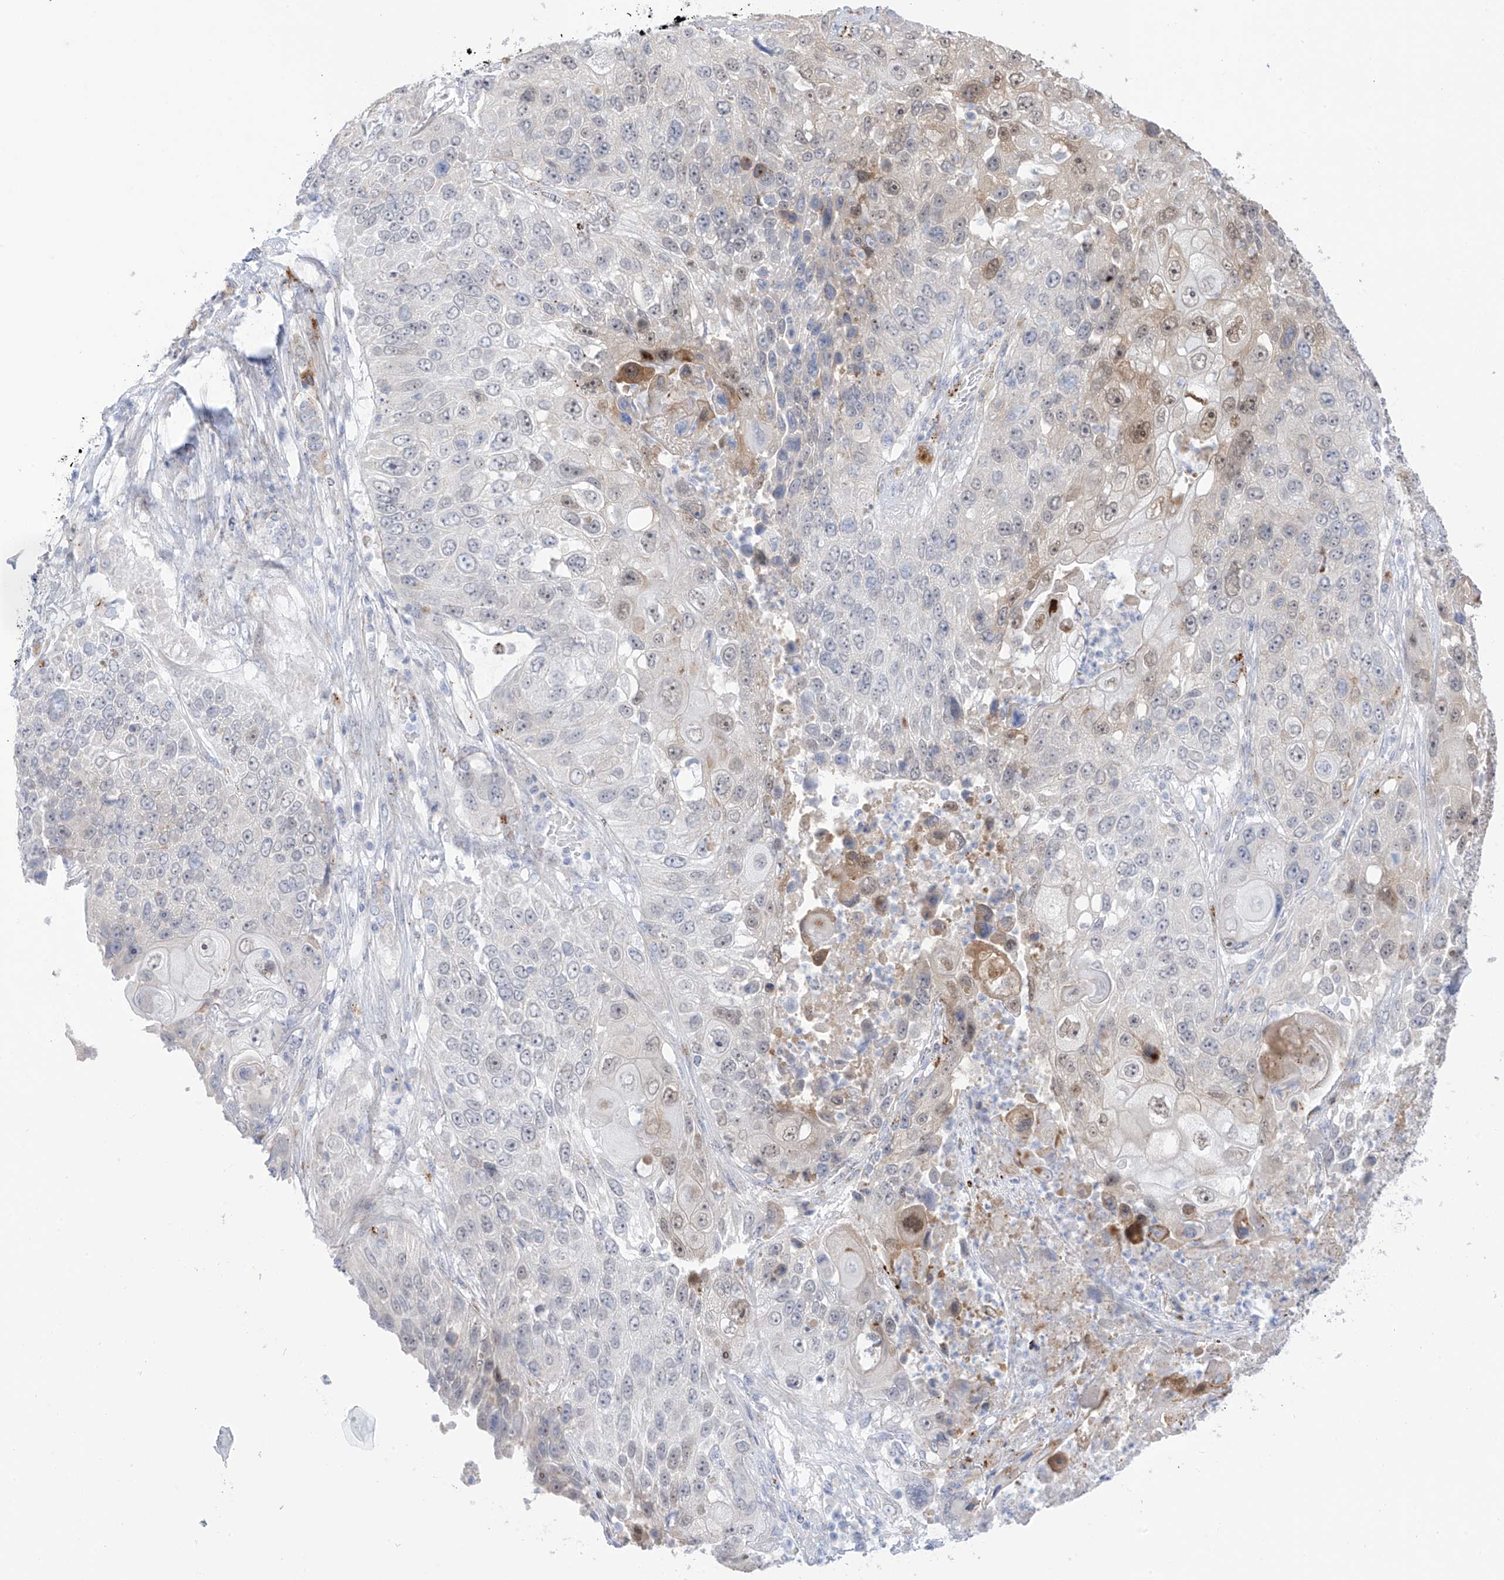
{"staining": {"intensity": "negative", "quantity": "none", "location": "none"}, "tissue": "lung cancer", "cell_type": "Tumor cells", "image_type": "cancer", "snomed": [{"axis": "morphology", "description": "Squamous cell carcinoma, NOS"}, {"axis": "topography", "description": "Lung"}], "caption": "Immunohistochemistry (IHC) histopathology image of neoplastic tissue: squamous cell carcinoma (lung) stained with DAB (3,3'-diaminobenzidine) exhibits no significant protein staining in tumor cells. The staining is performed using DAB (3,3'-diaminobenzidine) brown chromogen with nuclei counter-stained in using hematoxylin.", "gene": "PSPH", "patient": {"sex": "male", "age": 61}}